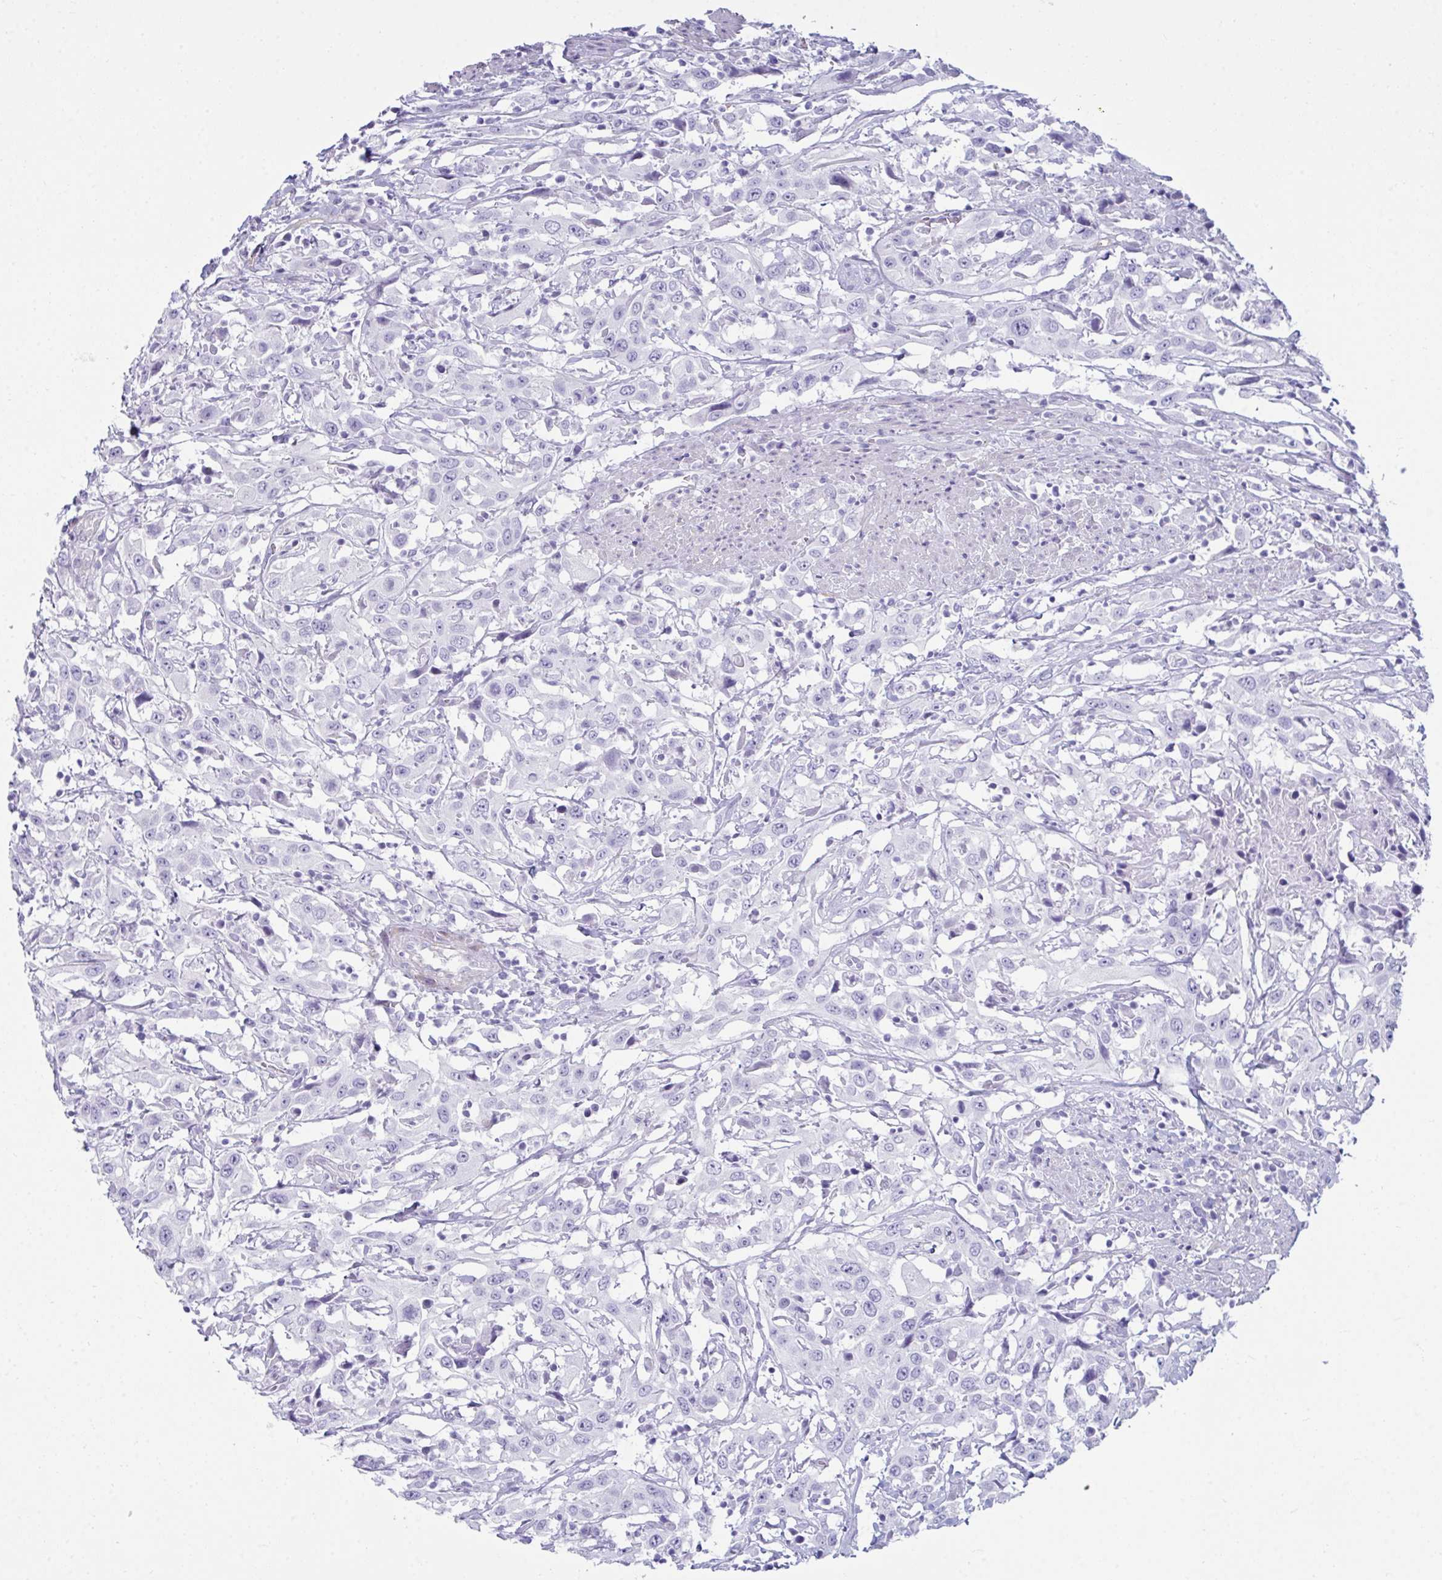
{"staining": {"intensity": "negative", "quantity": "none", "location": "none"}, "tissue": "urothelial cancer", "cell_type": "Tumor cells", "image_type": "cancer", "snomed": [{"axis": "morphology", "description": "Urothelial carcinoma, High grade"}, {"axis": "topography", "description": "Urinary bladder"}], "caption": "Immunohistochemistry (IHC) of urothelial cancer demonstrates no expression in tumor cells.", "gene": "UBL3", "patient": {"sex": "male", "age": 61}}